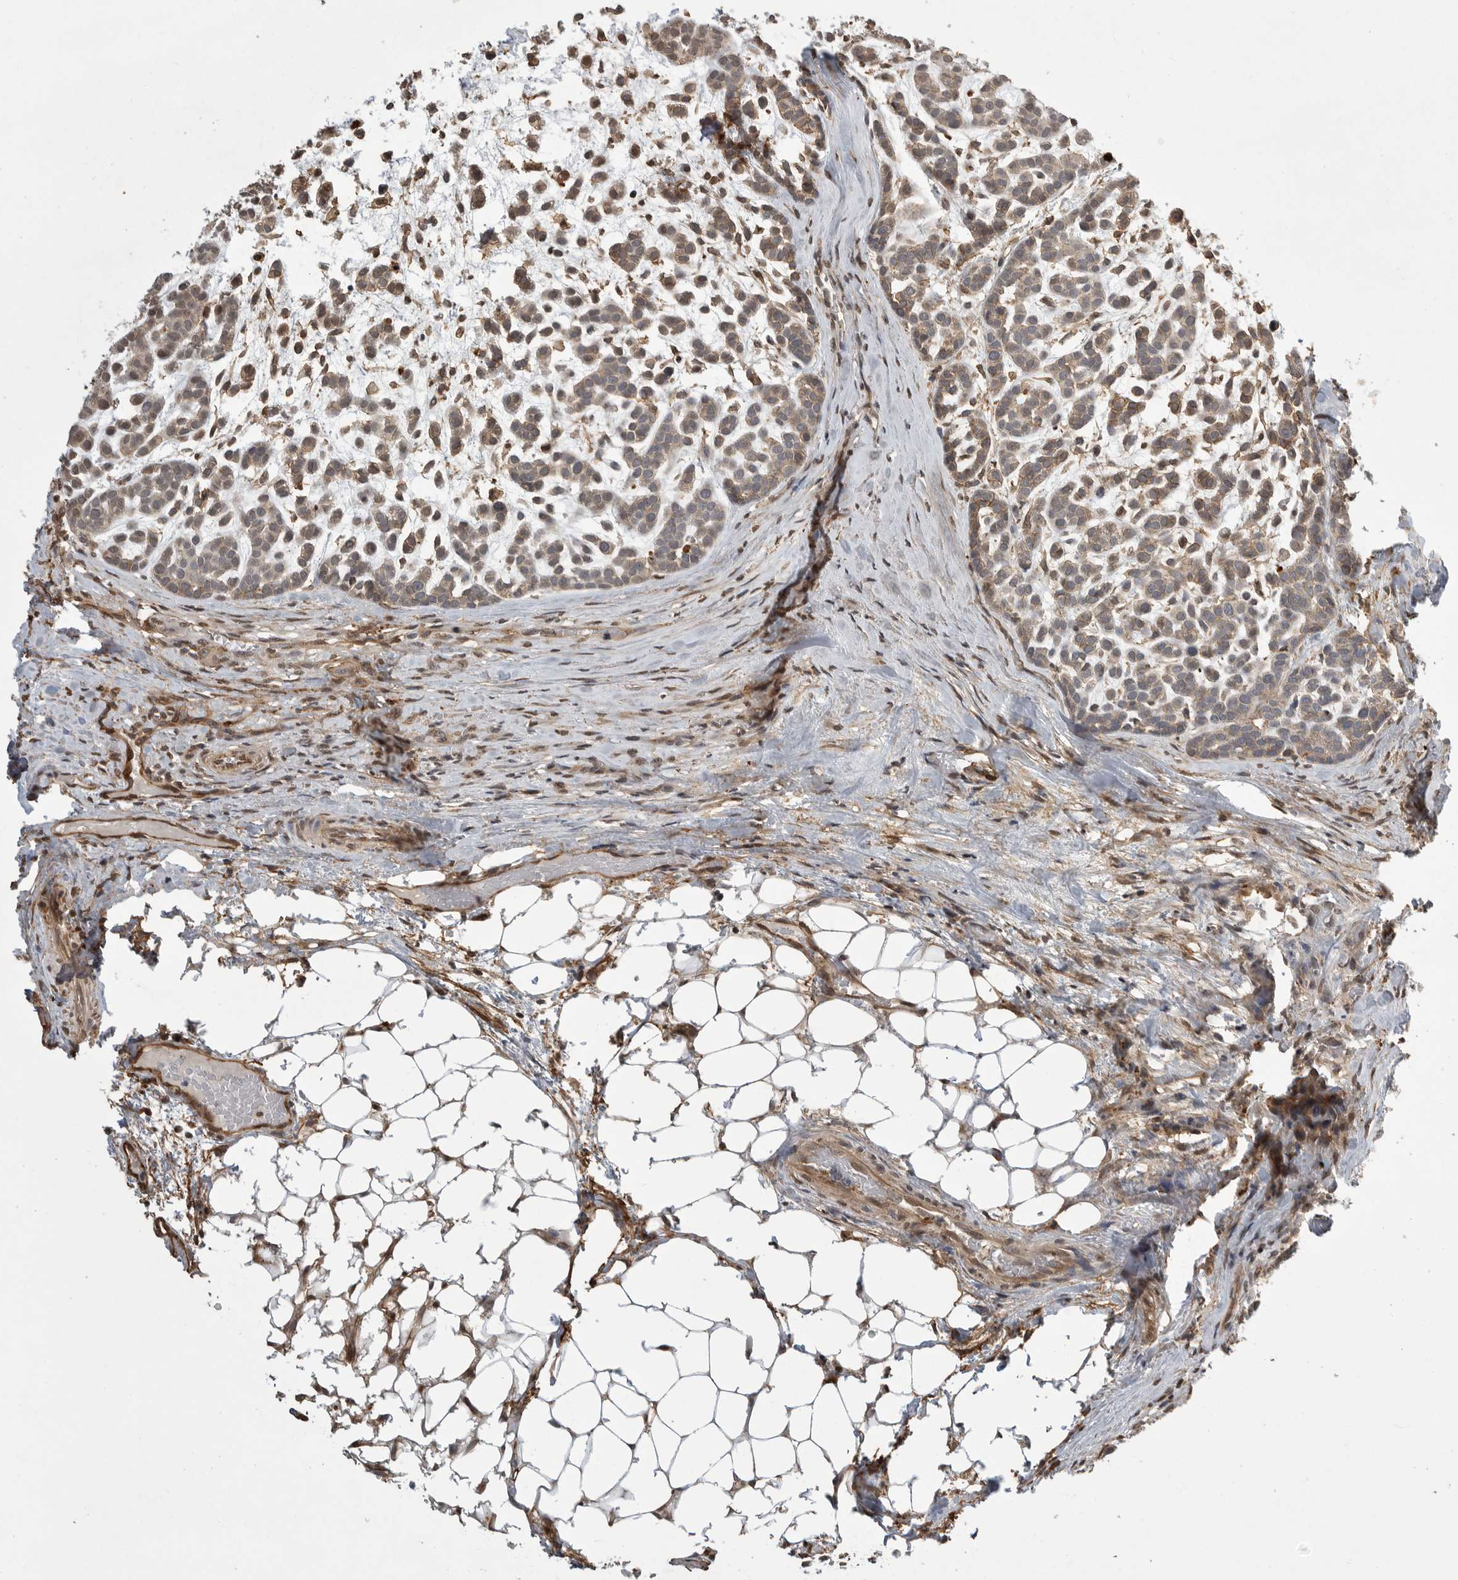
{"staining": {"intensity": "moderate", "quantity": ">75%", "location": "cytoplasmic/membranous"}, "tissue": "head and neck cancer", "cell_type": "Tumor cells", "image_type": "cancer", "snomed": [{"axis": "morphology", "description": "Adenocarcinoma, NOS"}, {"axis": "morphology", "description": "Adenoma, NOS"}, {"axis": "topography", "description": "Head-Neck"}], "caption": "Approximately >75% of tumor cells in human head and neck cancer show moderate cytoplasmic/membranous protein positivity as visualized by brown immunohistochemical staining.", "gene": "NECTIN1", "patient": {"sex": "female", "age": 55}}